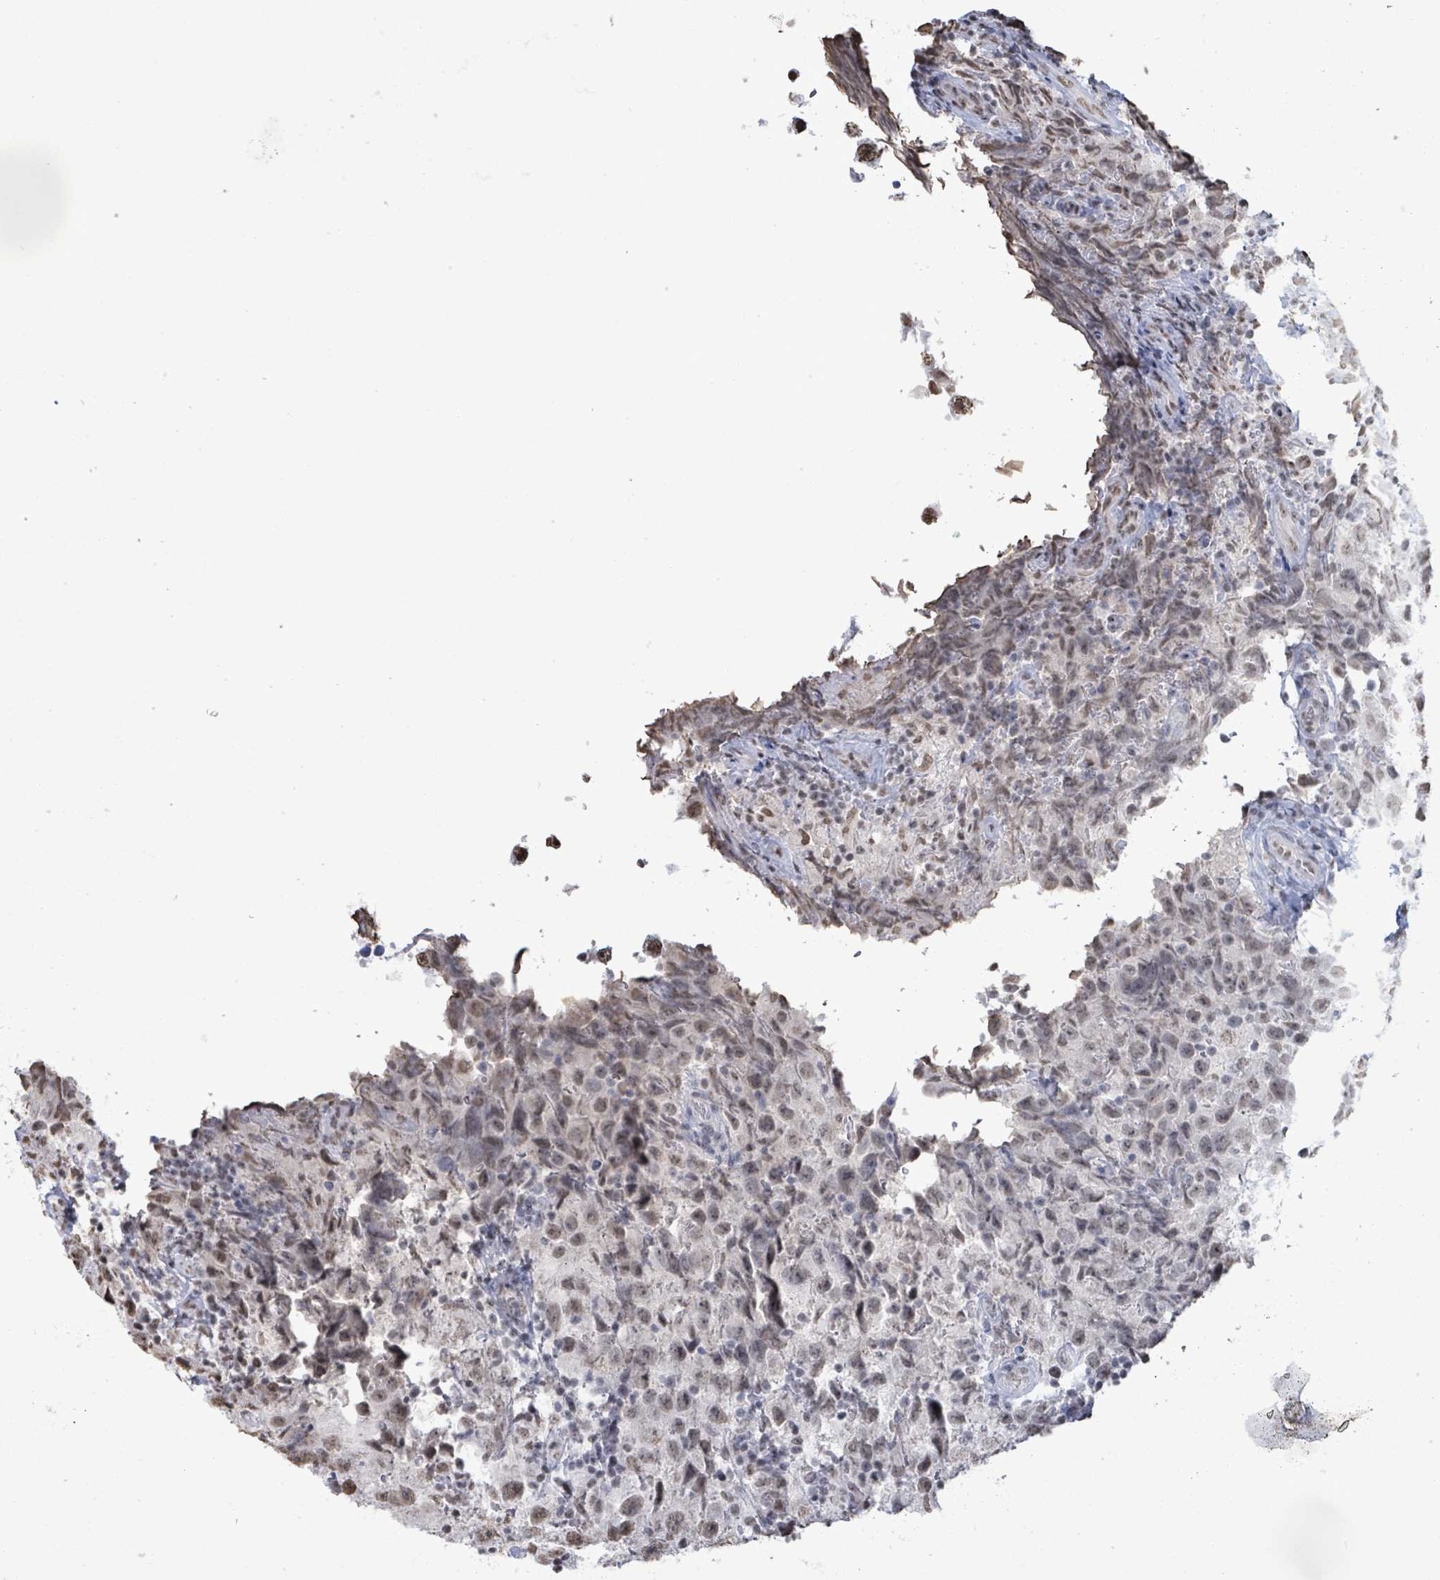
{"staining": {"intensity": "weak", "quantity": ">75%", "location": "nuclear"}, "tissue": "testis cancer", "cell_type": "Tumor cells", "image_type": "cancer", "snomed": [{"axis": "morphology", "description": "Seminoma, NOS"}, {"axis": "morphology", "description": "Carcinoma, Embryonal, NOS"}, {"axis": "topography", "description": "Testis"}], "caption": "This micrograph reveals immunohistochemistry staining of testis cancer, with low weak nuclear expression in approximately >75% of tumor cells.", "gene": "SAMD14", "patient": {"sex": "male", "age": 41}}